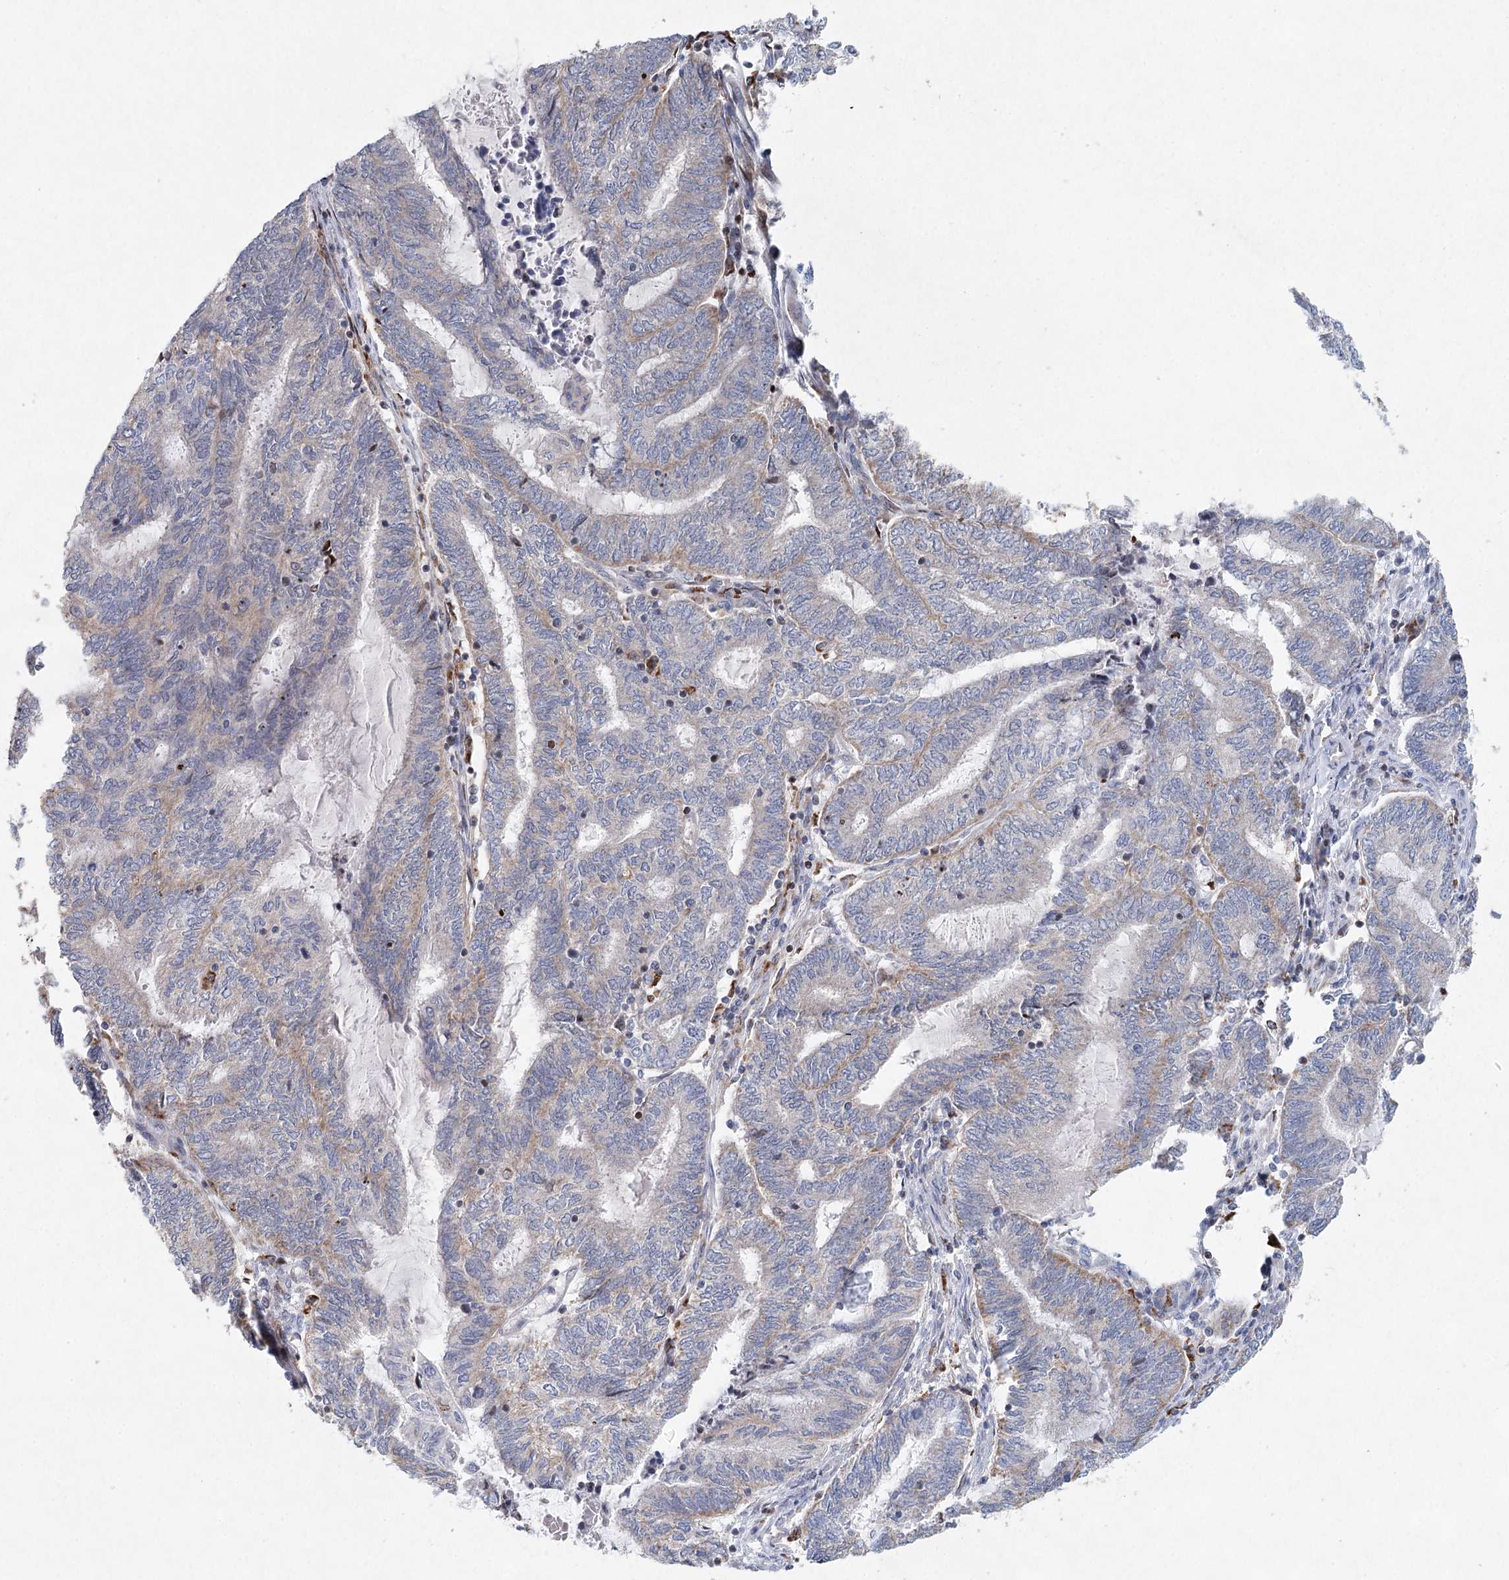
{"staining": {"intensity": "weak", "quantity": "<25%", "location": "cytoplasmic/membranous"}, "tissue": "endometrial cancer", "cell_type": "Tumor cells", "image_type": "cancer", "snomed": [{"axis": "morphology", "description": "Adenocarcinoma, NOS"}, {"axis": "topography", "description": "Uterus"}, {"axis": "topography", "description": "Endometrium"}], "caption": "Immunohistochemistry of human endometrial cancer demonstrates no staining in tumor cells.", "gene": "XPO6", "patient": {"sex": "female", "age": 70}}